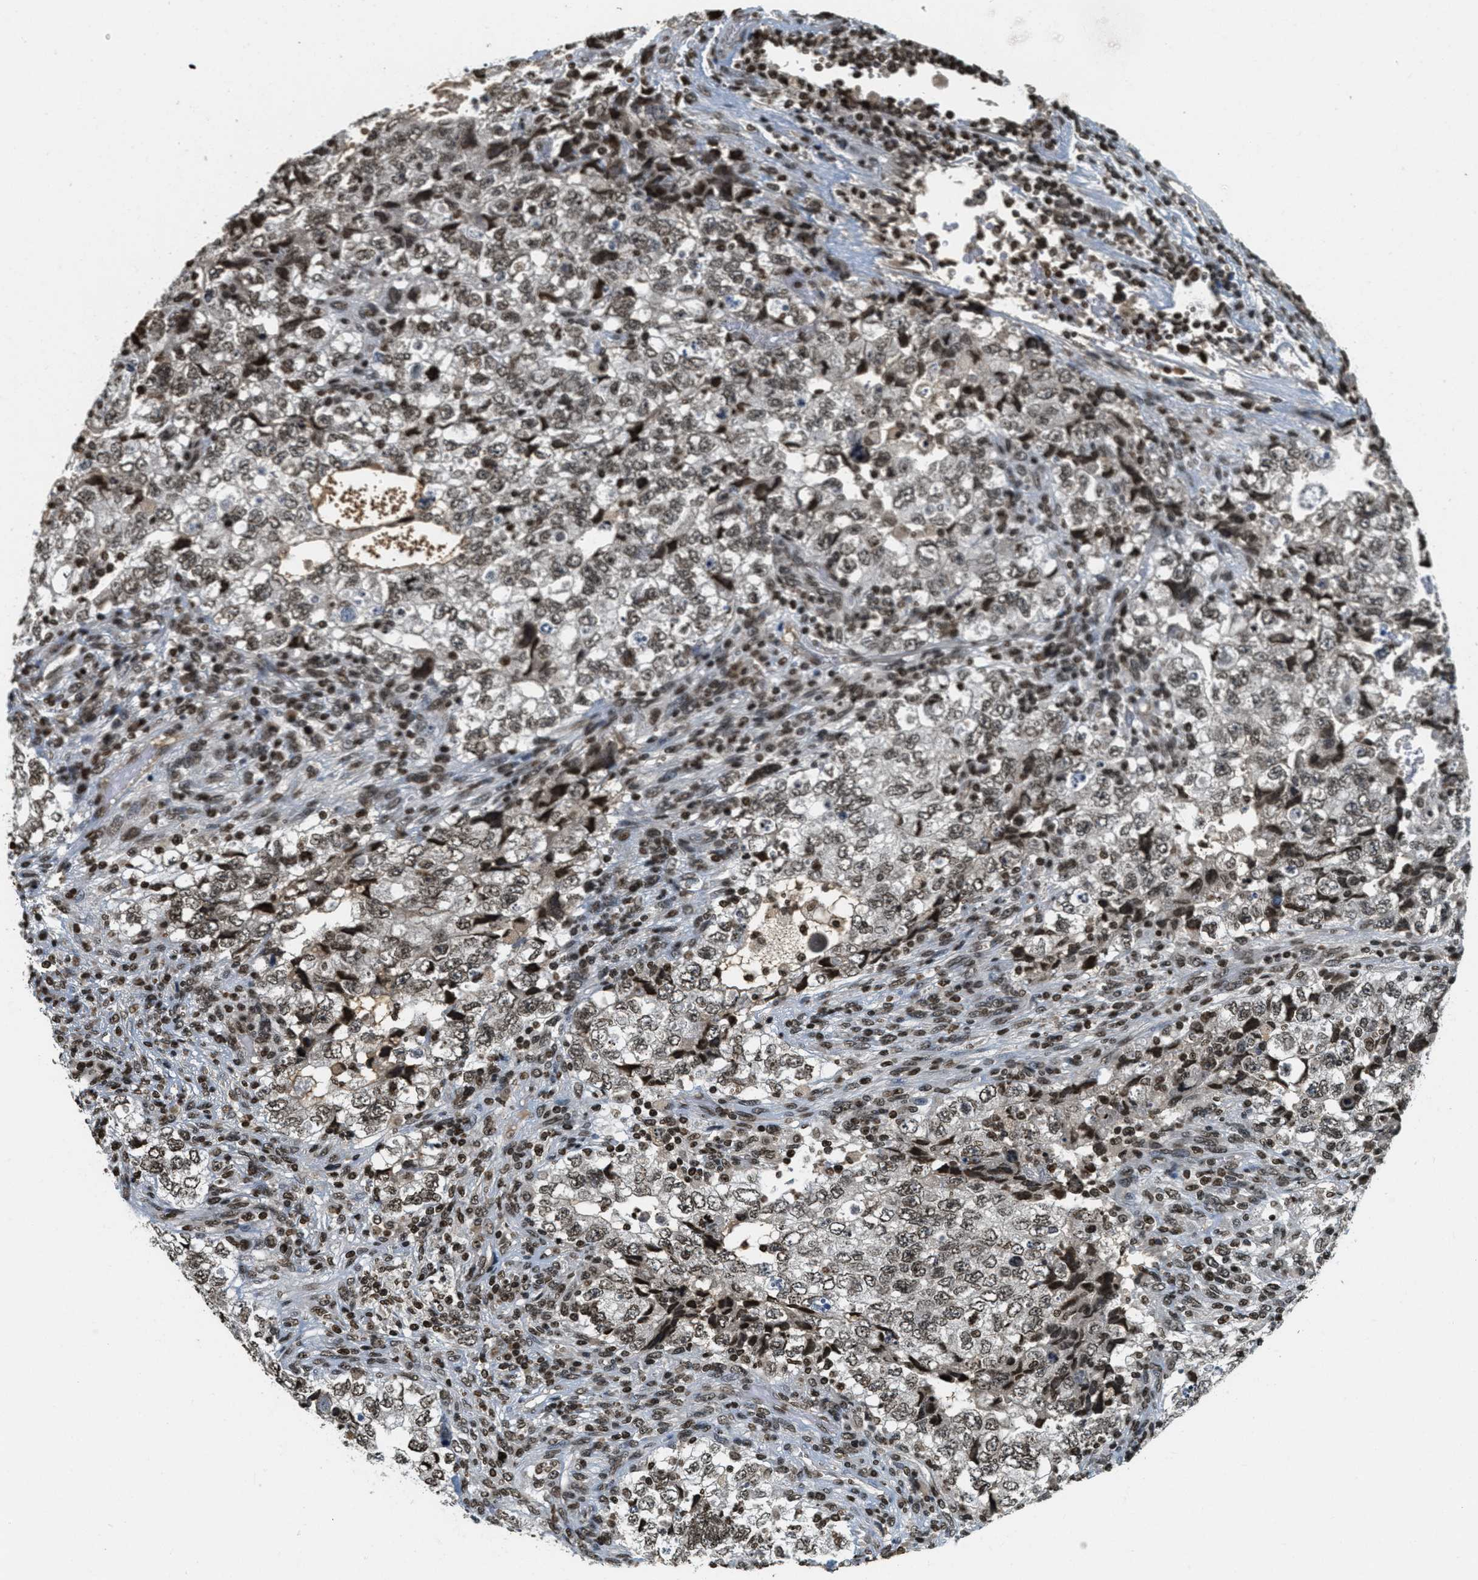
{"staining": {"intensity": "moderate", "quantity": ">75%", "location": "nuclear"}, "tissue": "testis cancer", "cell_type": "Tumor cells", "image_type": "cancer", "snomed": [{"axis": "morphology", "description": "Carcinoma, Embryonal, NOS"}, {"axis": "topography", "description": "Testis"}], "caption": "The photomicrograph displays staining of testis embryonal carcinoma, revealing moderate nuclear protein positivity (brown color) within tumor cells. (IHC, brightfield microscopy, high magnification).", "gene": "LDB2", "patient": {"sex": "male", "age": 36}}